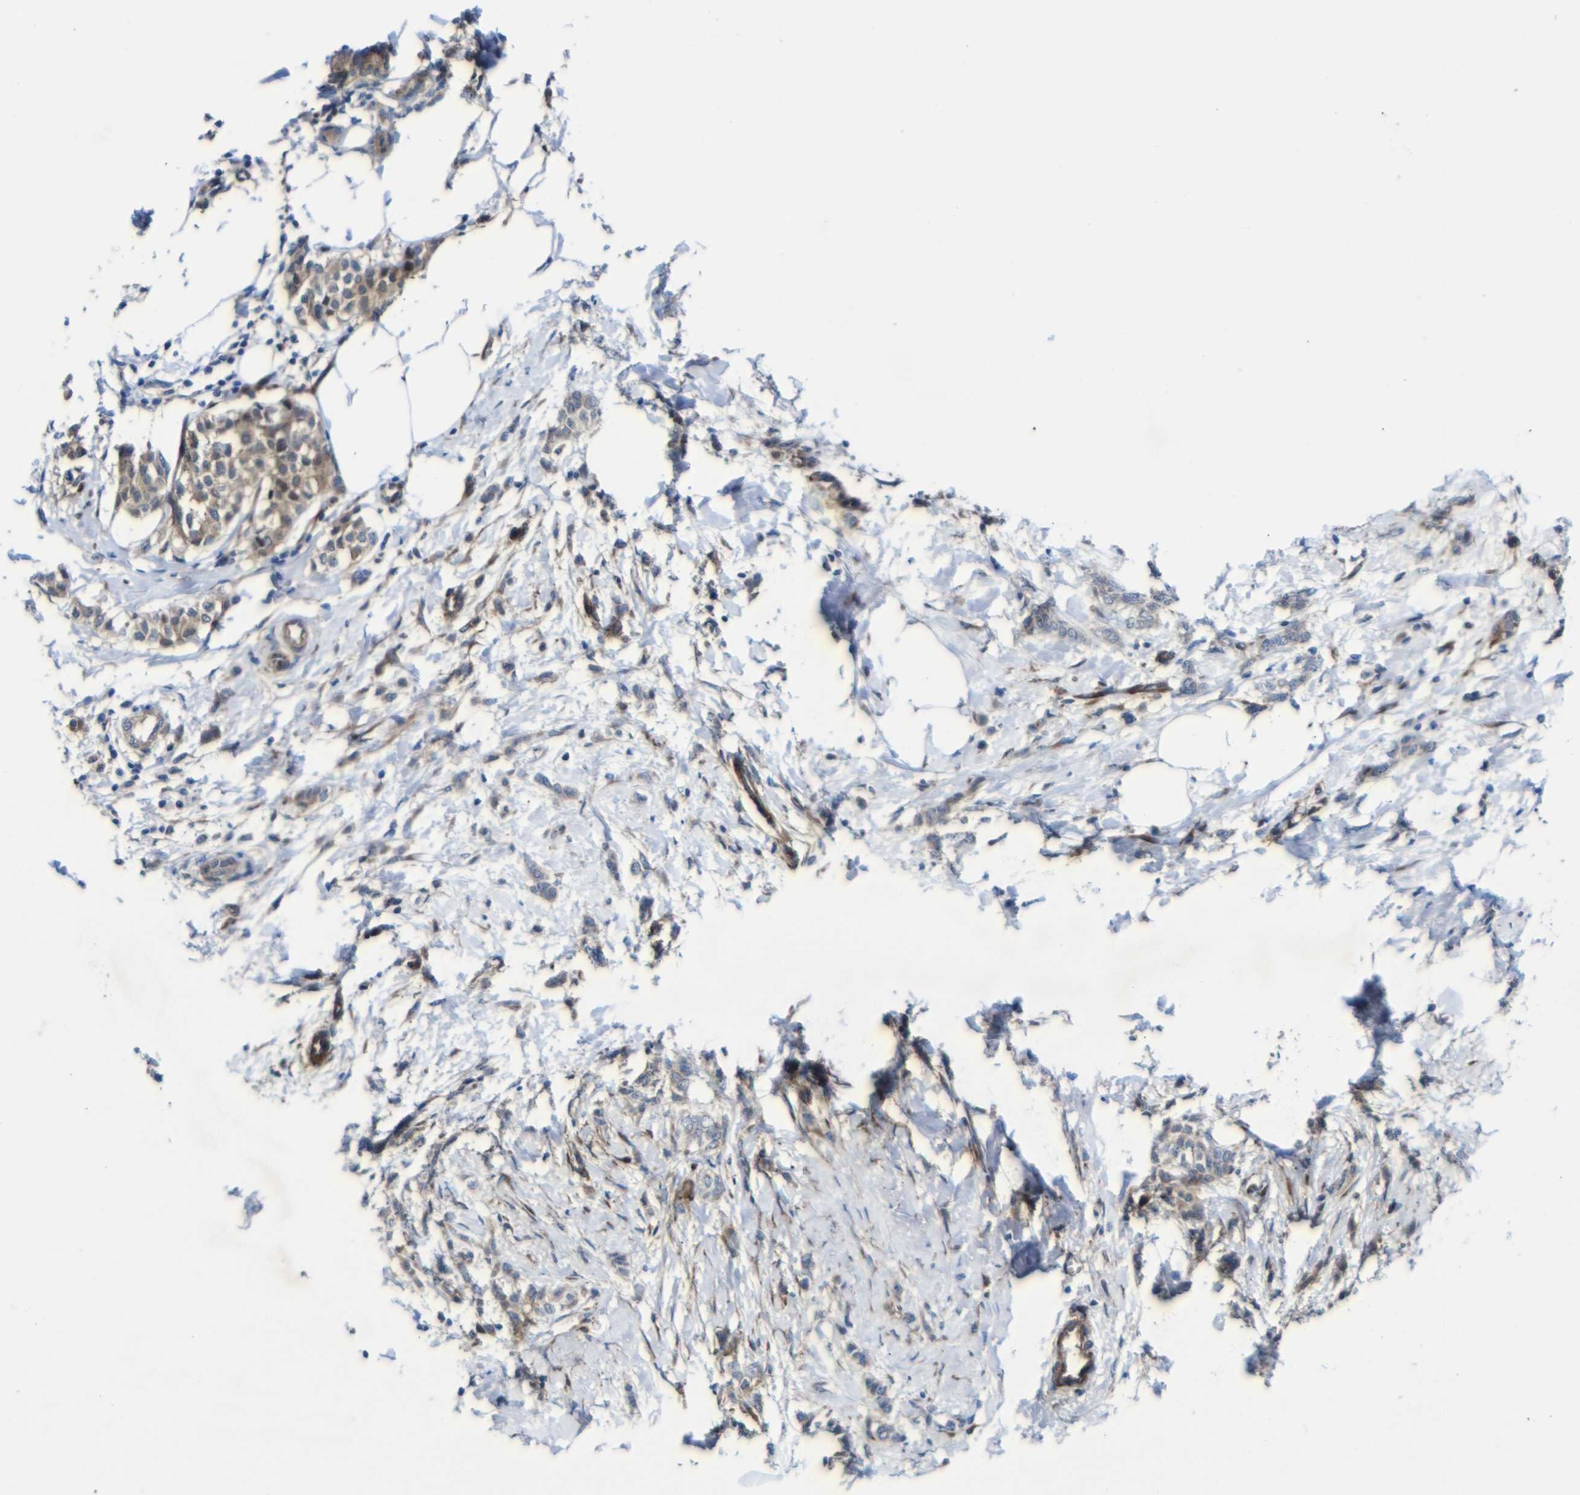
{"staining": {"intensity": "moderate", "quantity": "25%-75%", "location": "cytoplasmic/membranous"}, "tissue": "breast cancer", "cell_type": "Tumor cells", "image_type": "cancer", "snomed": [{"axis": "morphology", "description": "Lobular carcinoma, in situ"}, {"axis": "morphology", "description": "Lobular carcinoma"}, {"axis": "topography", "description": "Breast"}], "caption": "This image shows immunohistochemistry staining of human breast cancer (lobular carcinoma), with medium moderate cytoplasmic/membranous expression in approximately 25%-75% of tumor cells.", "gene": "PARP14", "patient": {"sex": "female", "age": 41}}